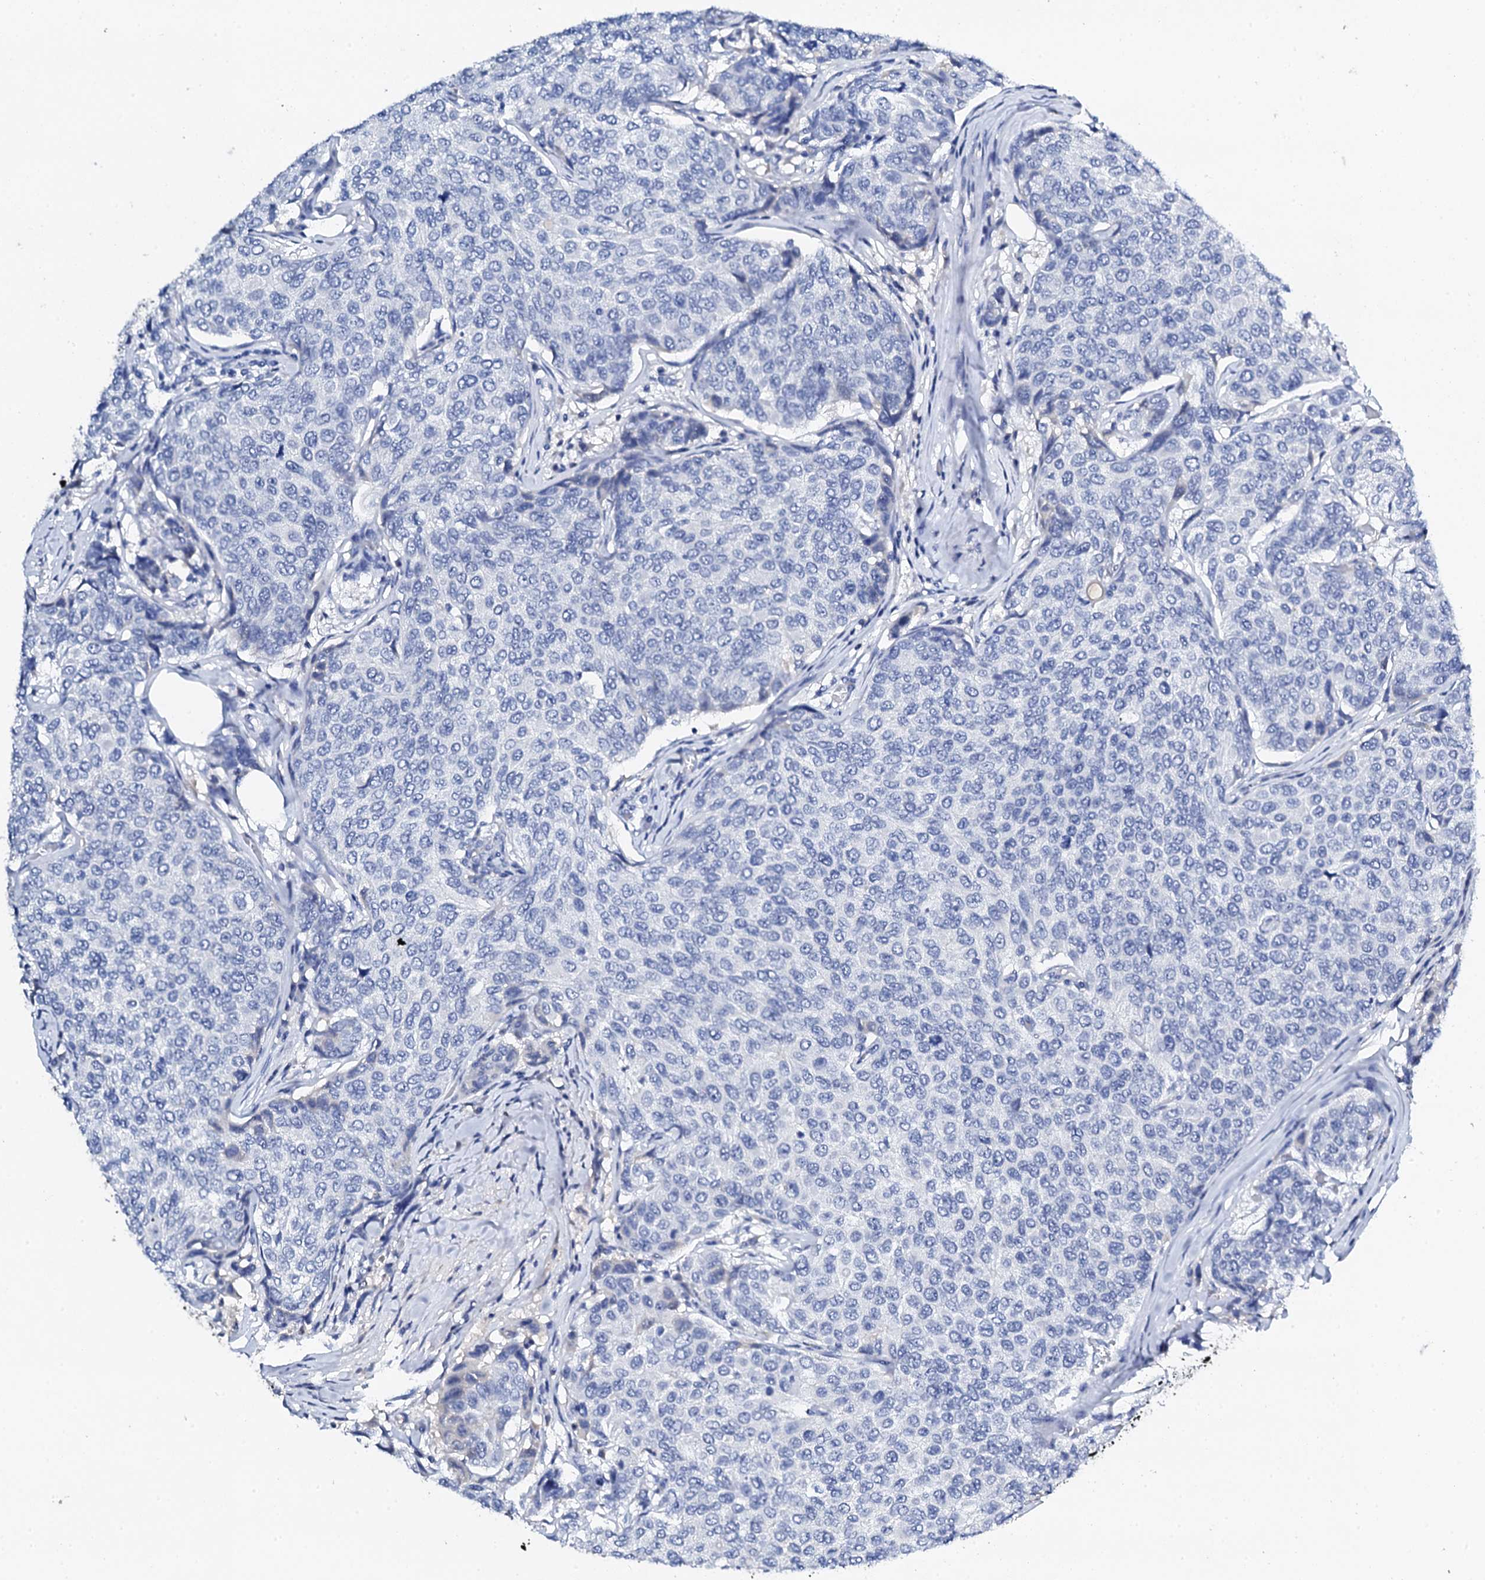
{"staining": {"intensity": "negative", "quantity": "none", "location": "none"}, "tissue": "breast cancer", "cell_type": "Tumor cells", "image_type": "cancer", "snomed": [{"axis": "morphology", "description": "Duct carcinoma"}, {"axis": "topography", "description": "Breast"}], "caption": "Human breast cancer (infiltrating ductal carcinoma) stained for a protein using IHC reveals no staining in tumor cells.", "gene": "FBXL16", "patient": {"sex": "female", "age": 55}}